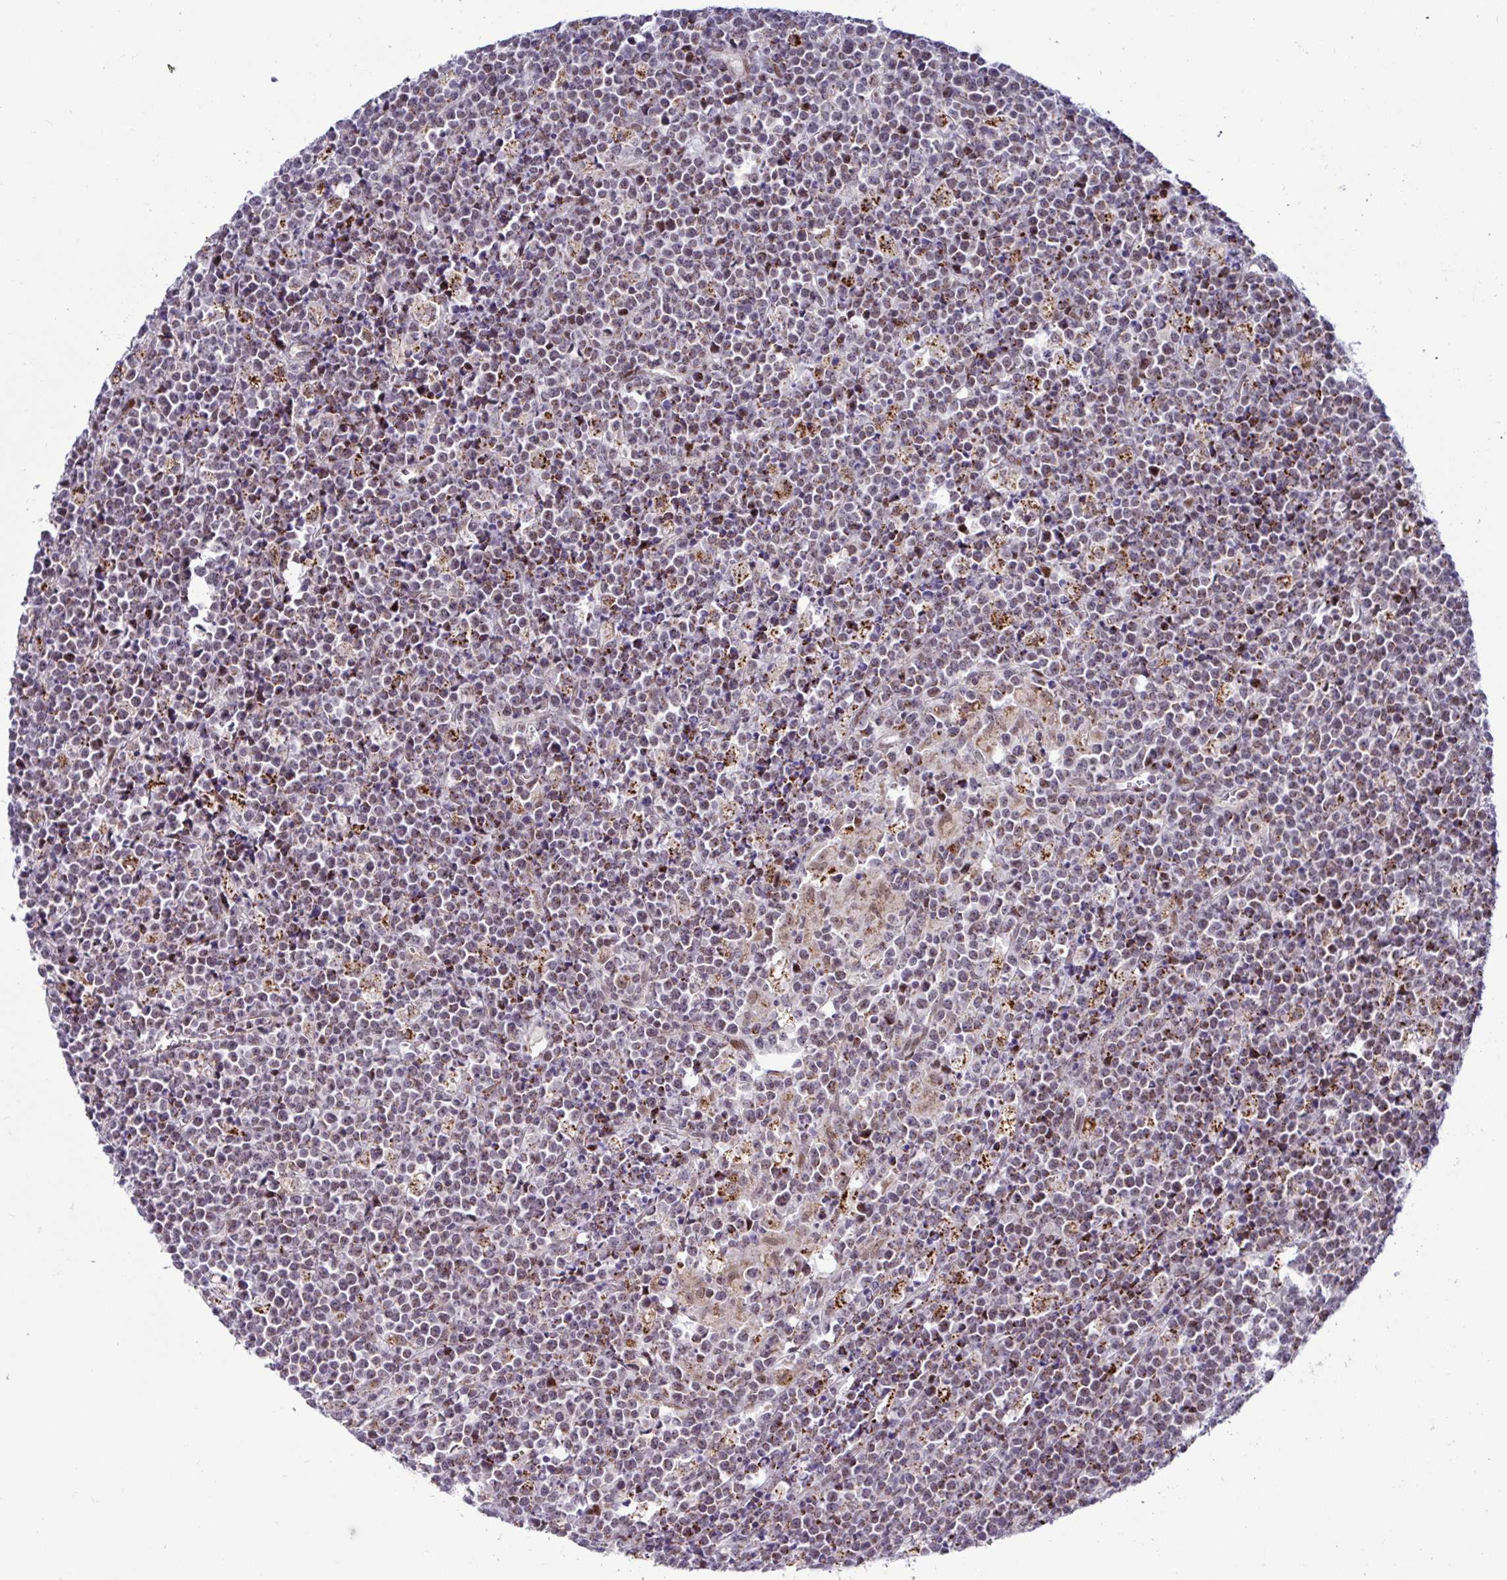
{"staining": {"intensity": "moderate", "quantity": "25%-75%", "location": "cytoplasmic/membranous"}, "tissue": "lymphoma", "cell_type": "Tumor cells", "image_type": "cancer", "snomed": [{"axis": "morphology", "description": "Malignant lymphoma, non-Hodgkin's type, High grade"}, {"axis": "topography", "description": "Ovary"}], "caption": "Lymphoma tissue shows moderate cytoplasmic/membranous expression in about 25%-75% of tumor cells", "gene": "DZIP1", "patient": {"sex": "female", "age": 56}}